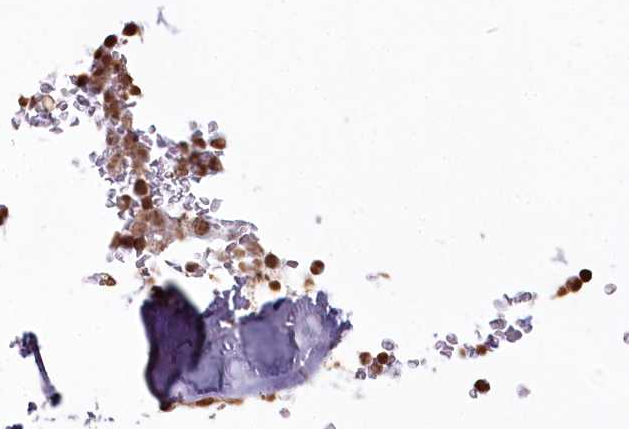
{"staining": {"intensity": "moderate", "quantity": ">75%", "location": "nuclear"}, "tissue": "bone marrow", "cell_type": "Hematopoietic cells", "image_type": "normal", "snomed": [{"axis": "morphology", "description": "Normal tissue, NOS"}, {"axis": "topography", "description": "Bone marrow"}], "caption": "An immunohistochemistry image of benign tissue is shown. Protein staining in brown labels moderate nuclear positivity in bone marrow within hematopoietic cells.", "gene": "FAM13A", "patient": {"sex": "male", "age": 58}}